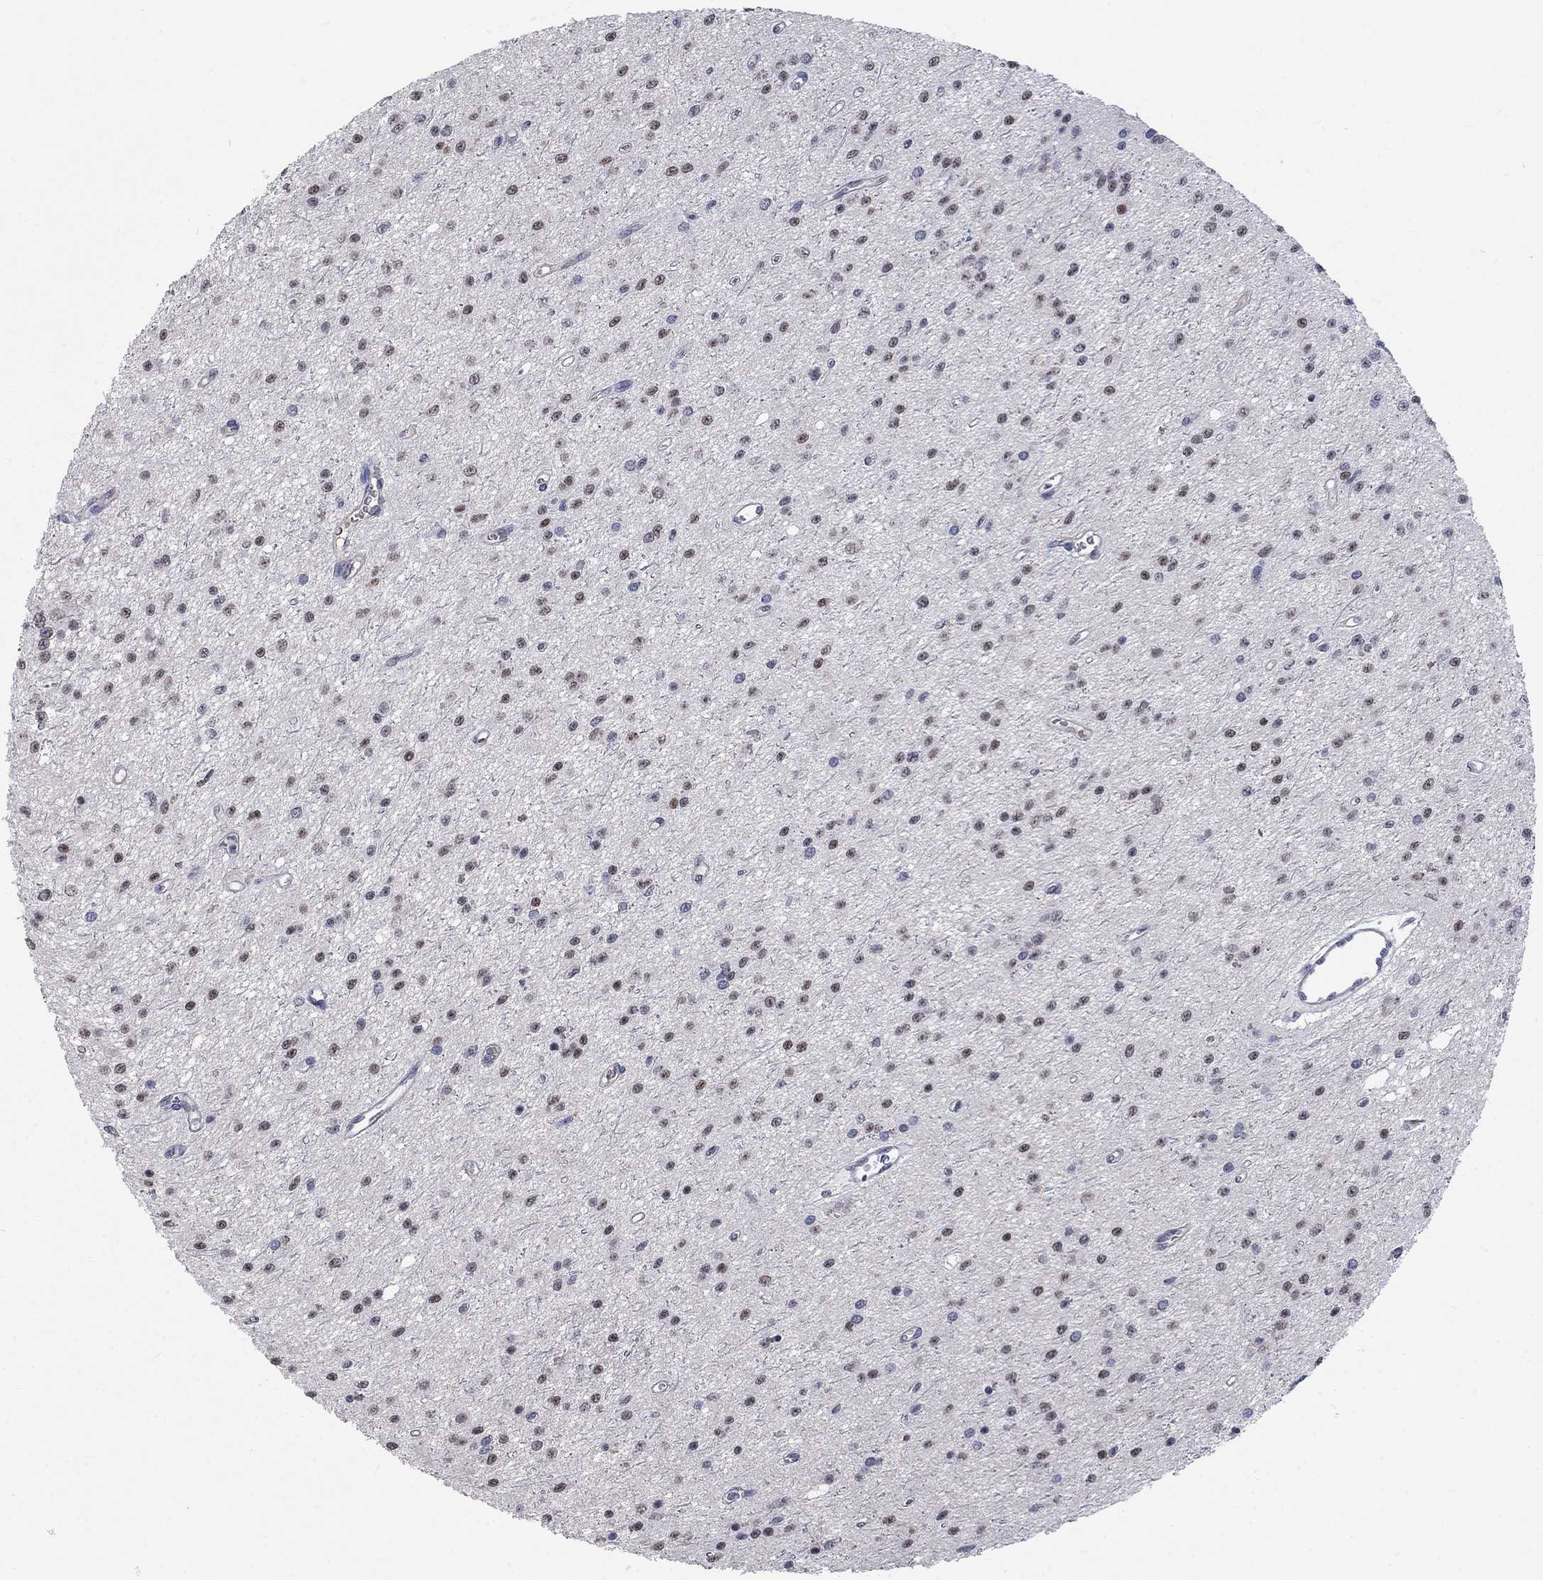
{"staining": {"intensity": "negative", "quantity": "none", "location": "none"}, "tissue": "glioma", "cell_type": "Tumor cells", "image_type": "cancer", "snomed": [{"axis": "morphology", "description": "Glioma, malignant, Low grade"}, {"axis": "topography", "description": "Brain"}], "caption": "The image shows no significant staining in tumor cells of malignant low-grade glioma.", "gene": "ZBTB18", "patient": {"sex": "female", "age": 45}}